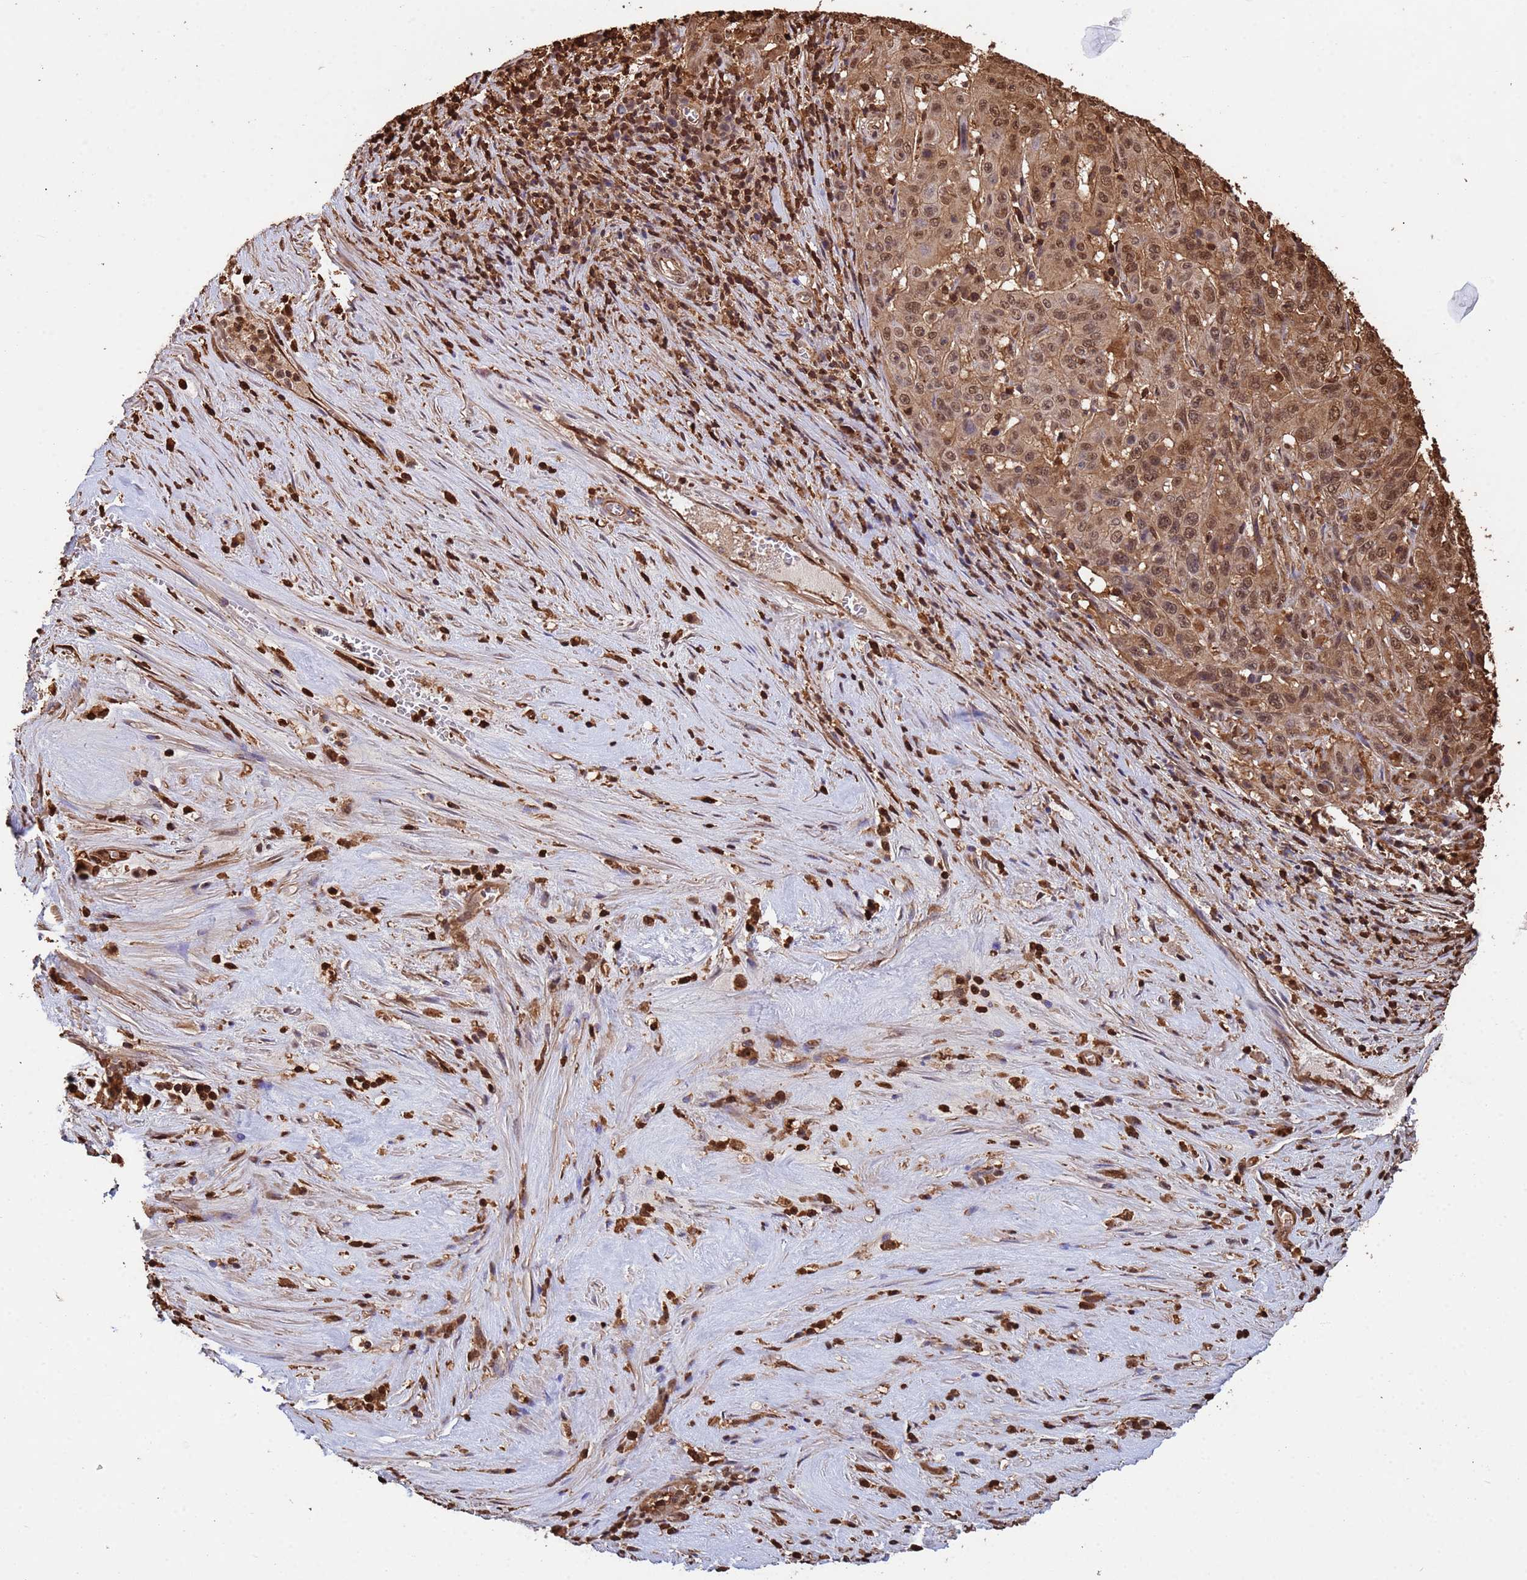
{"staining": {"intensity": "moderate", "quantity": ">75%", "location": "cytoplasmic/membranous,nuclear"}, "tissue": "pancreatic cancer", "cell_type": "Tumor cells", "image_type": "cancer", "snomed": [{"axis": "morphology", "description": "Adenocarcinoma, NOS"}, {"axis": "topography", "description": "Pancreas"}], "caption": "A brown stain labels moderate cytoplasmic/membranous and nuclear expression of a protein in pancreatic adenocarcinoma tumor cells. The protein is stained brown, and the nuclei are stained in blue (DAB IHC with brightfield microscopy, high magnification).", "gene": "SUMO4", "patient": {"sex": "male", "age": 63}}